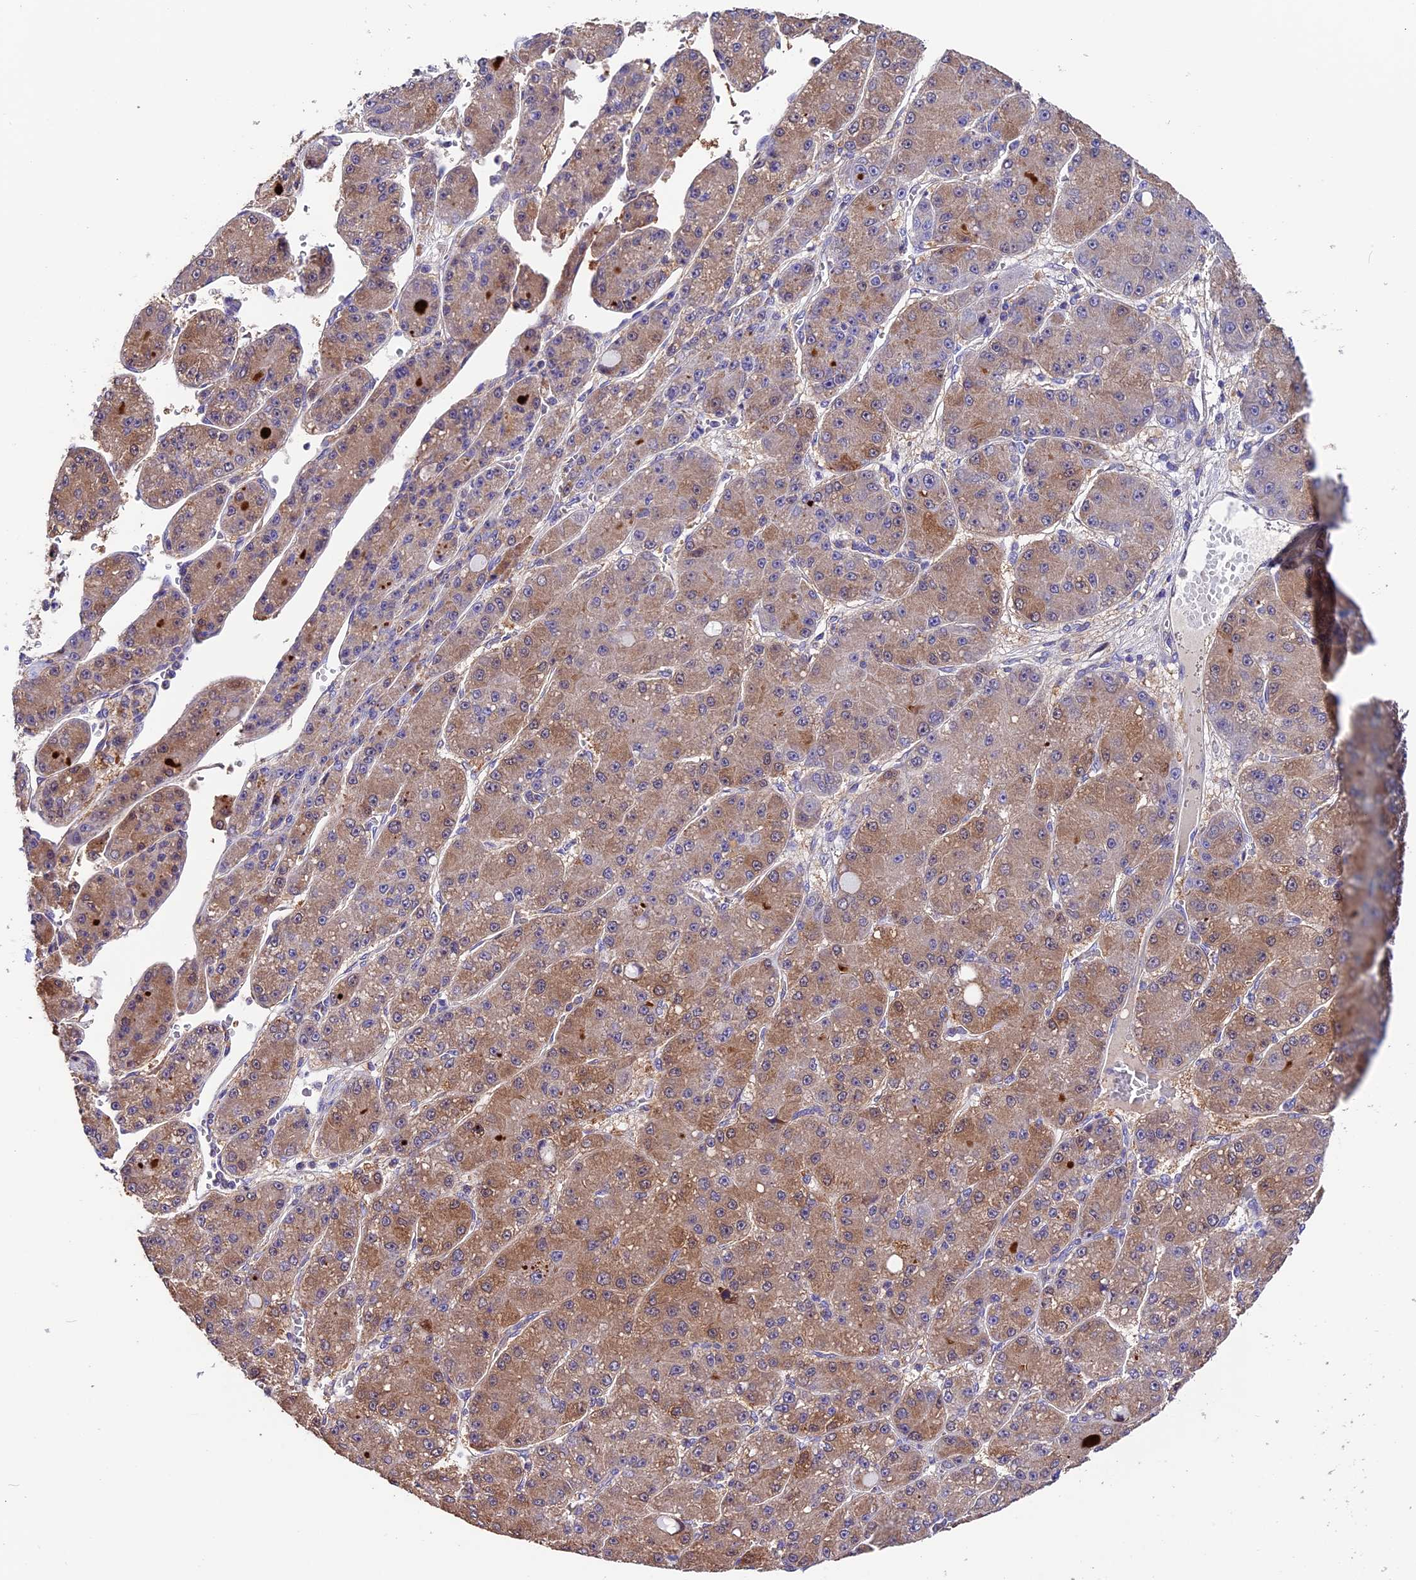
{"staining": {"intensity": "moderate", "quantity": ">75%", "location": "cytoplasmic/membranous"}, "tissue": "liver cancer", "cell_type": "Tumor cells", "image_type": "cancer", "snomed": [{"axis": "morphology", "description": "Carcinoma, Hepatocellular, NOS"}, {"axis": "topography", "description": "Liver"}], "caption": "Immunohistochemical staining of liver cancer displays moderate cytoplasmic/membranous protein expression in approximately >75% of tumor cells.", "gene": "DDX28", "patient": {"sex": "male", "age": 67}}